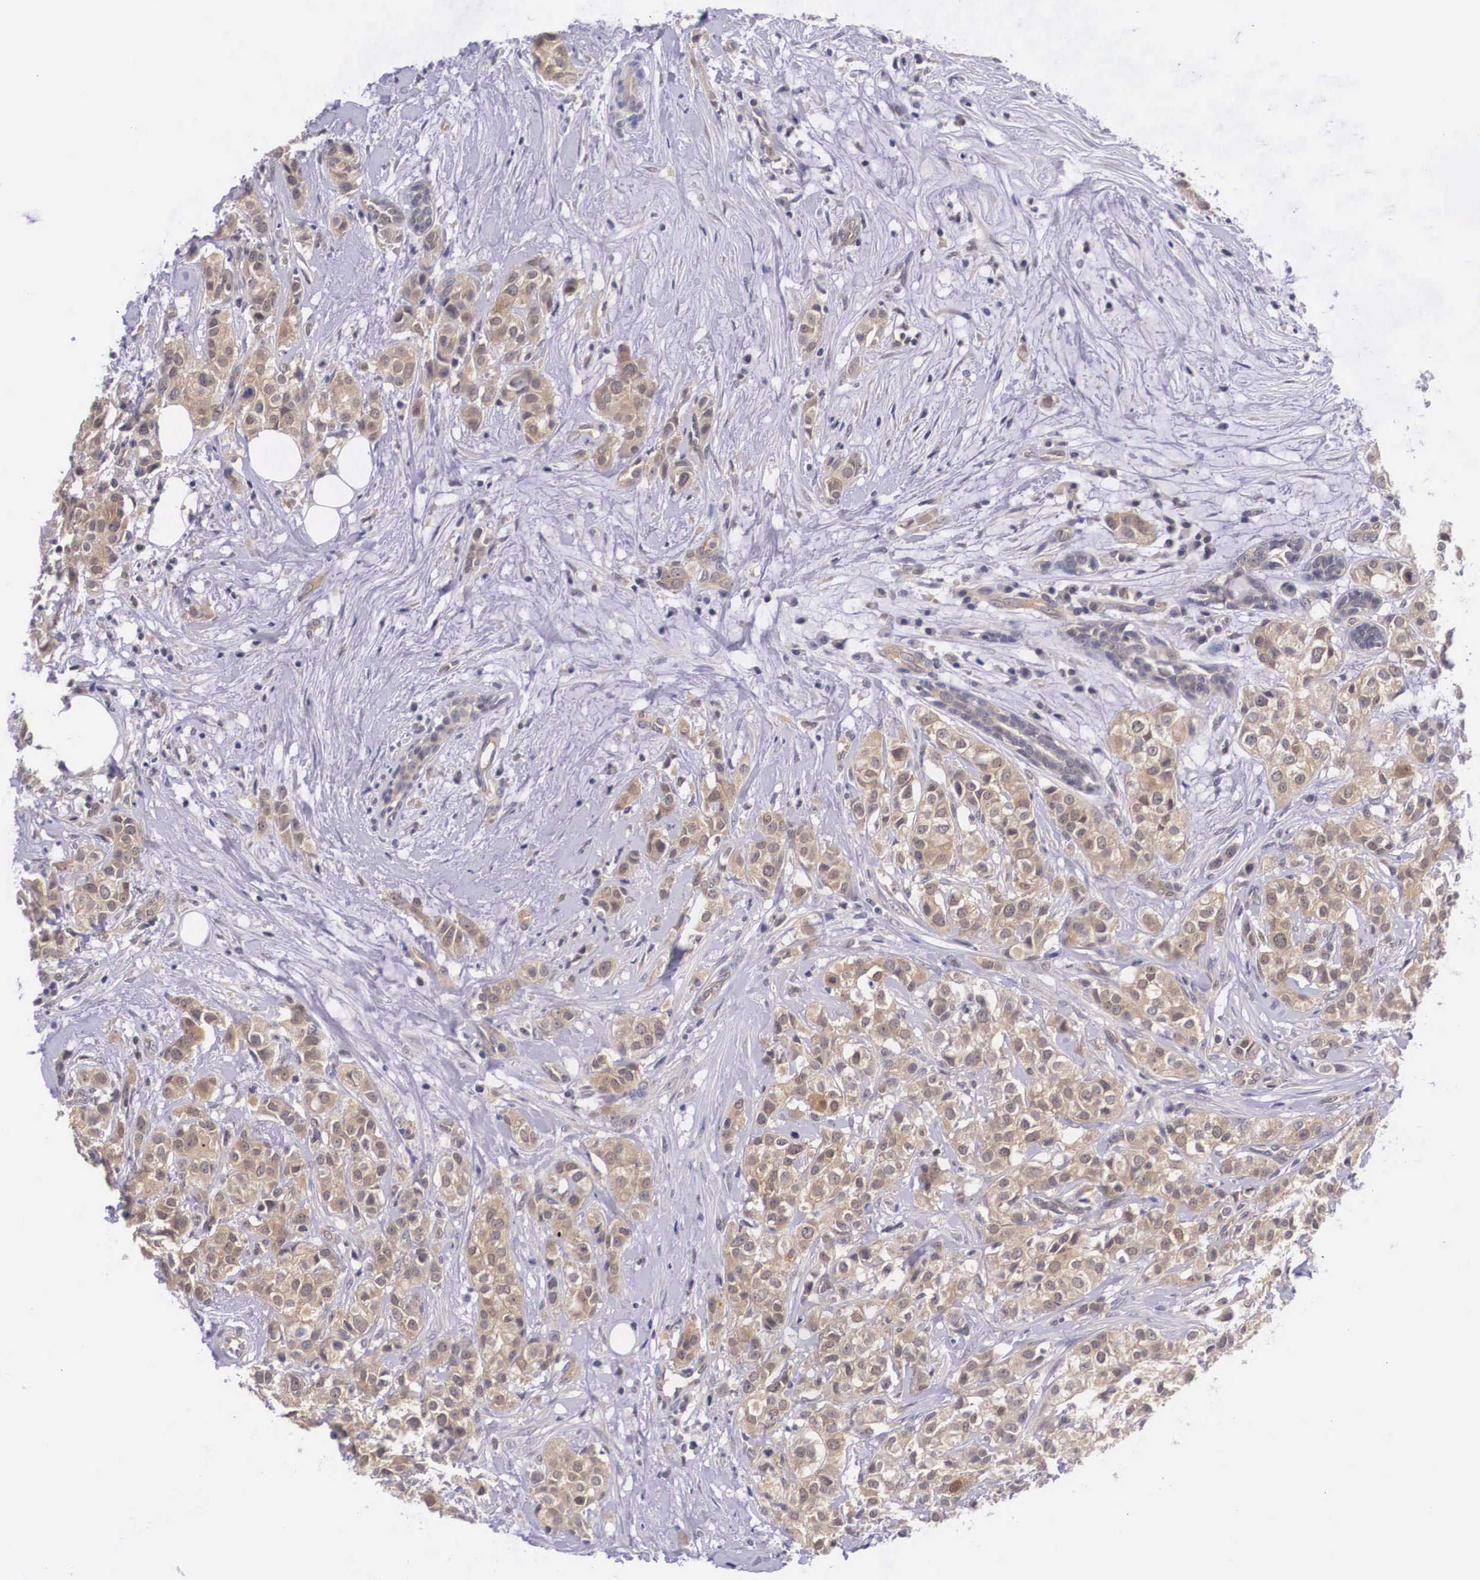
{"staining": {"intensity": "moderate", "quantity": ">75%", "location": "cytoplasmic/membranous"}, "tissue": "breast cancer", "cell_type": "Tumor cells", "image_type": "cancer", "snomed": [{"axis": "morphology", "description": "Duct carcinoma"}, {"axis": "topography", "description": "Breast"}], "caption": "An image showing moderate cytoplasmic/membranous positivity in approximately >75% of tumor cells in breast cancer (infiltrating ductal carcinoma), as visualized by brown immunohistochemical staining.", "gene": "IGBP1", "patient": {"sex": "female", "age": 55}}